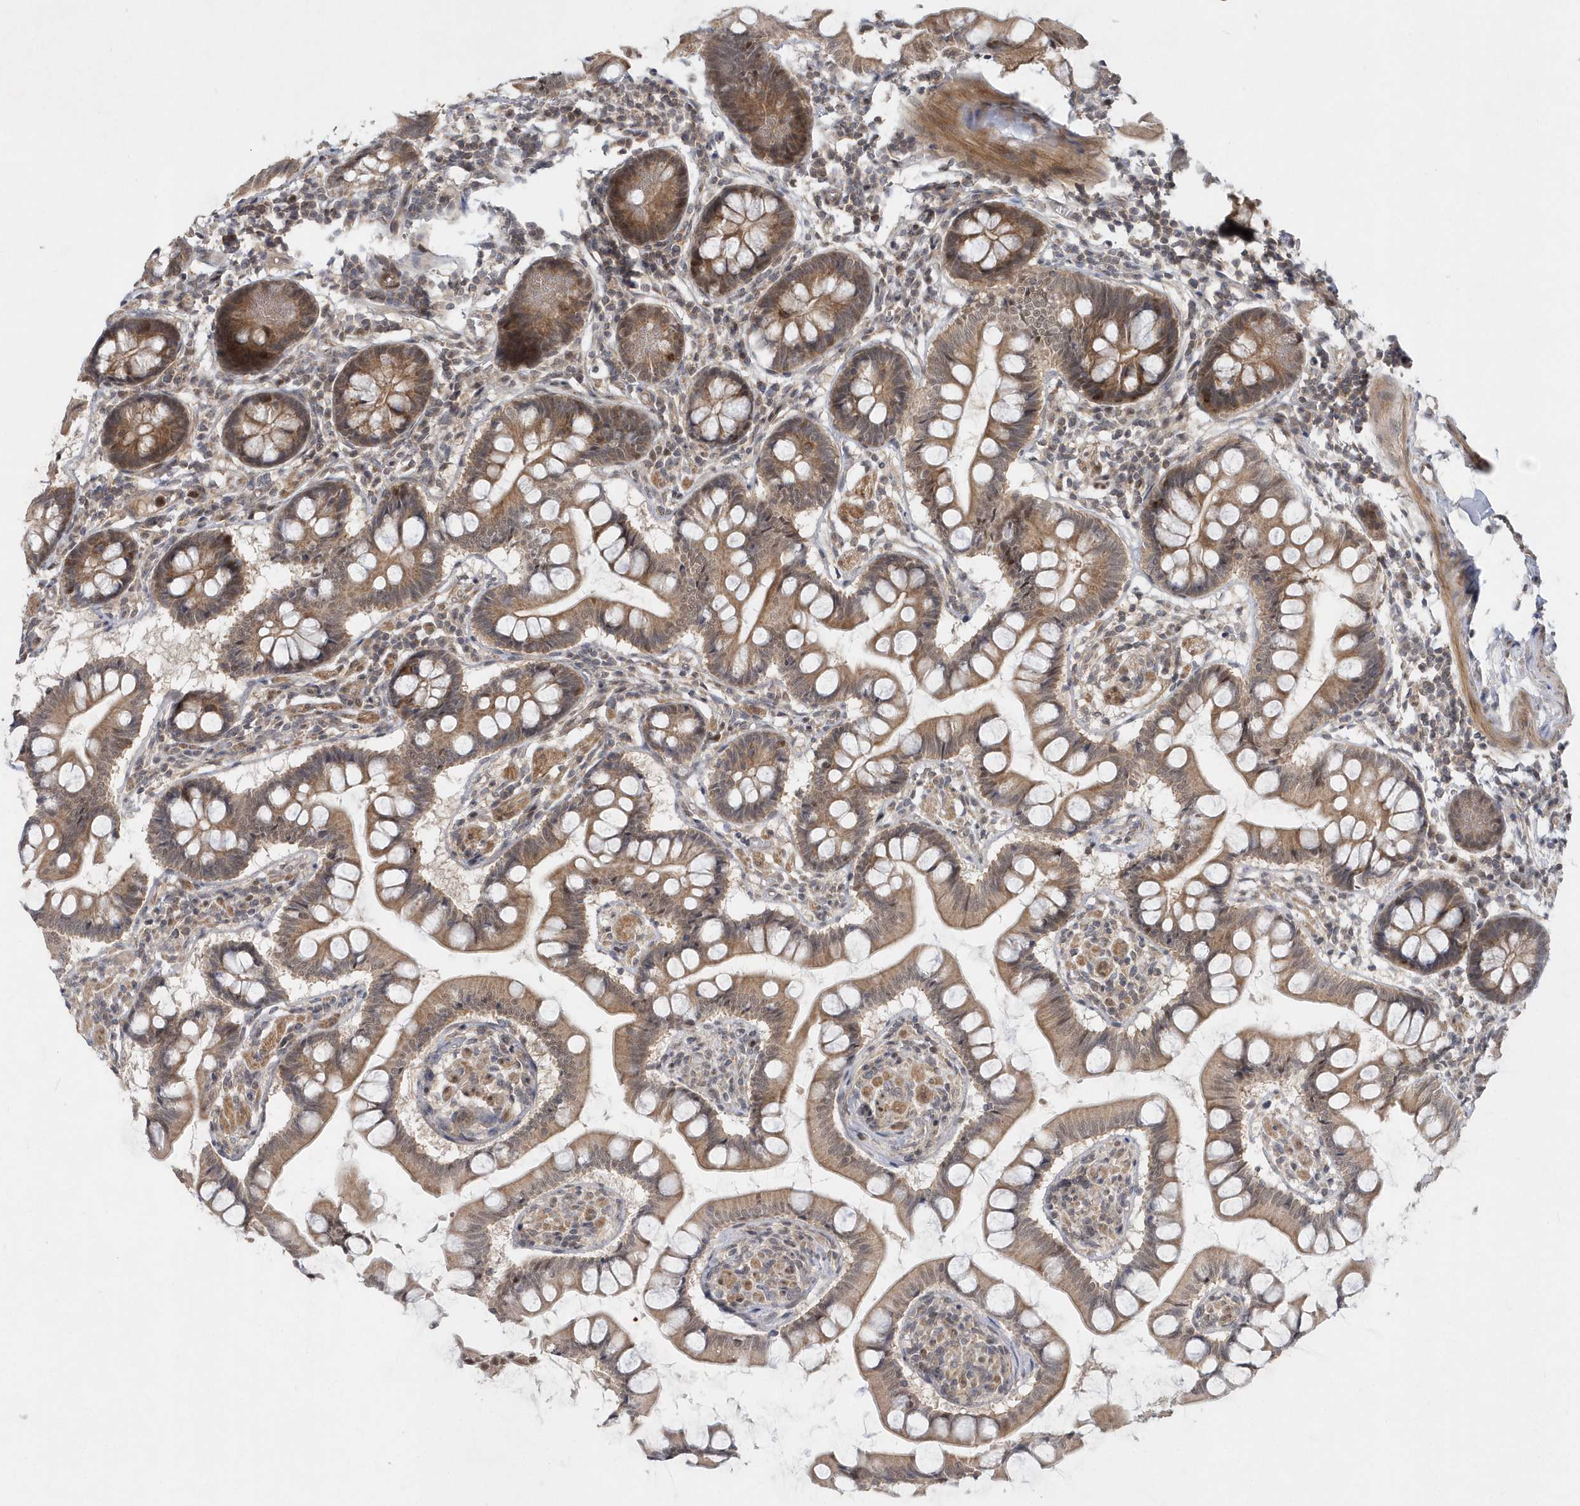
{"staining": {"intensity": "moderate", "quantity": ">75%", "location": "cytoplasmic/membranous,nuclear"}, "tissue": "small intestine", "cell_type": "Glandular cells", "image_type": "normal", "snomed": [{"axis": "morphology", "description": "Normal tissue, NOS"}, {"axis": "topography", "description": "Small intestine"}], "caption": "IHC photomicrograph of normal human small intestine stained for a protein (brown), which exhibits medium levels of moderate cytoplasmic/membranous,nuclear expression in approximately >75% of glandular cells.", "gene": "MXI1", "patient": {"sex": "male", "age": 41}}